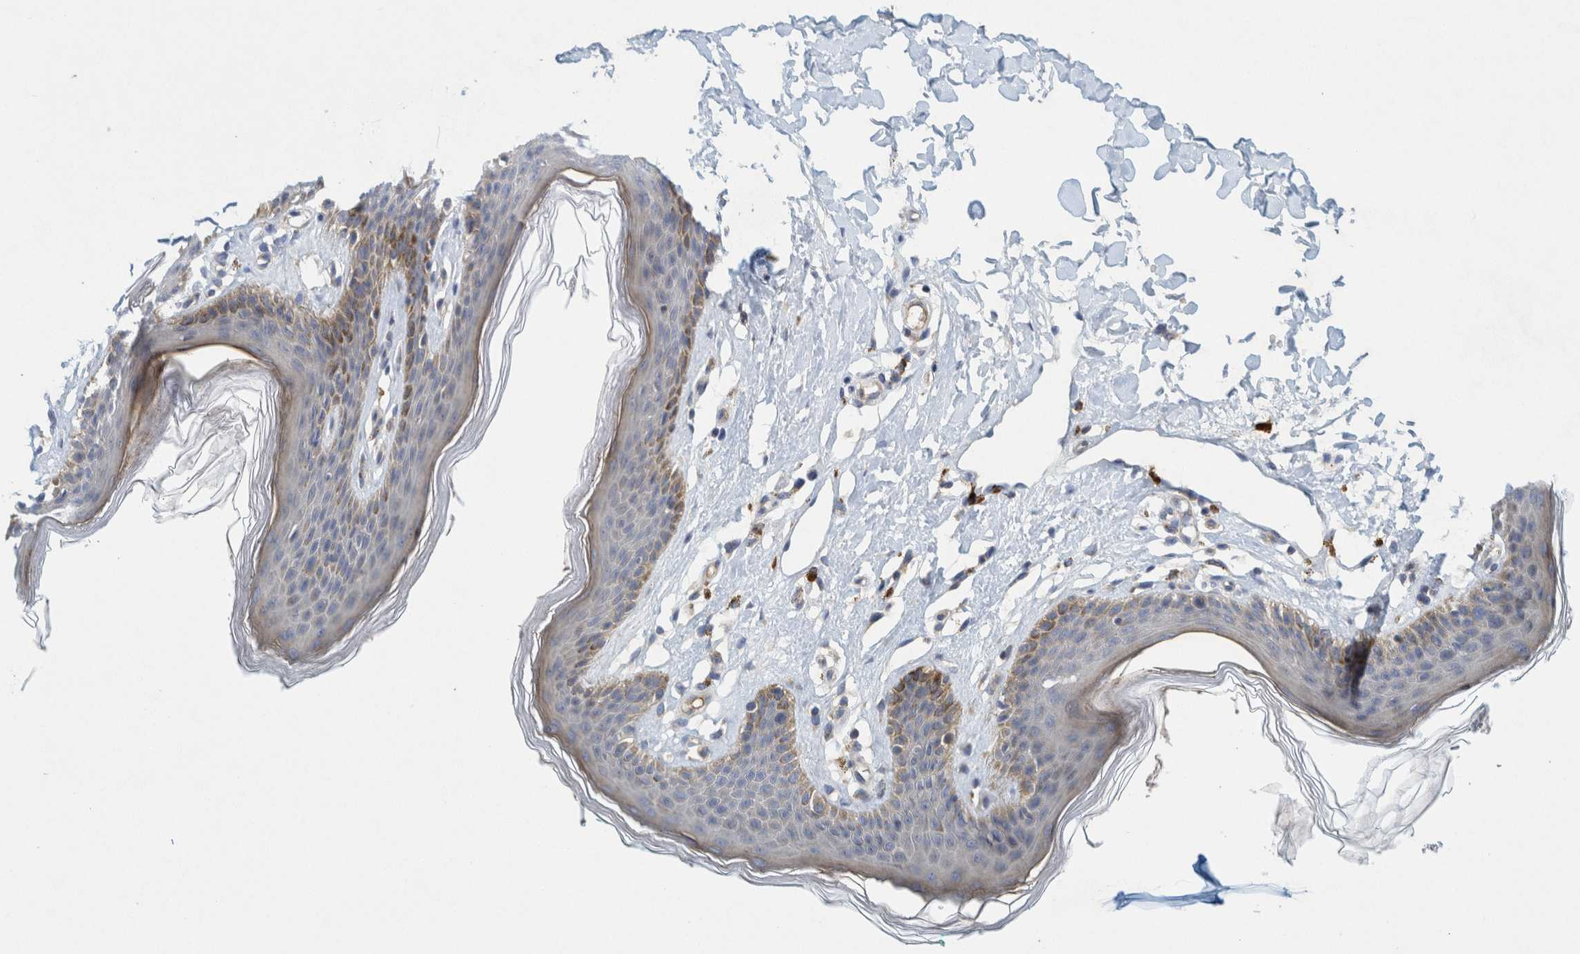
{"staining": {"intensity": "moderate", "quantity": "<25%", "location": "cytoplasmic/membranous"}, "tissue": "skin", "cell_type": "Epidermal cells", "image_type": "normal", "snomed": [{"axis": "morphology", "description": "Normal tissue, NOS"}, {"axis": "topography", "description": "Vulva"}], "caption": "Immunohistochemistry (IHC) image of normal skin: skin stained using immunohistochemistry (IHC) exhibits low levels of moderate protein expression localized specifically in the cytoplasmic/membranous of epidermal cells, appearing as a cytoplasmic/membranous brown color.", "gene": "ZNF324B", "patient": {"sex": "female", "age": 66}}